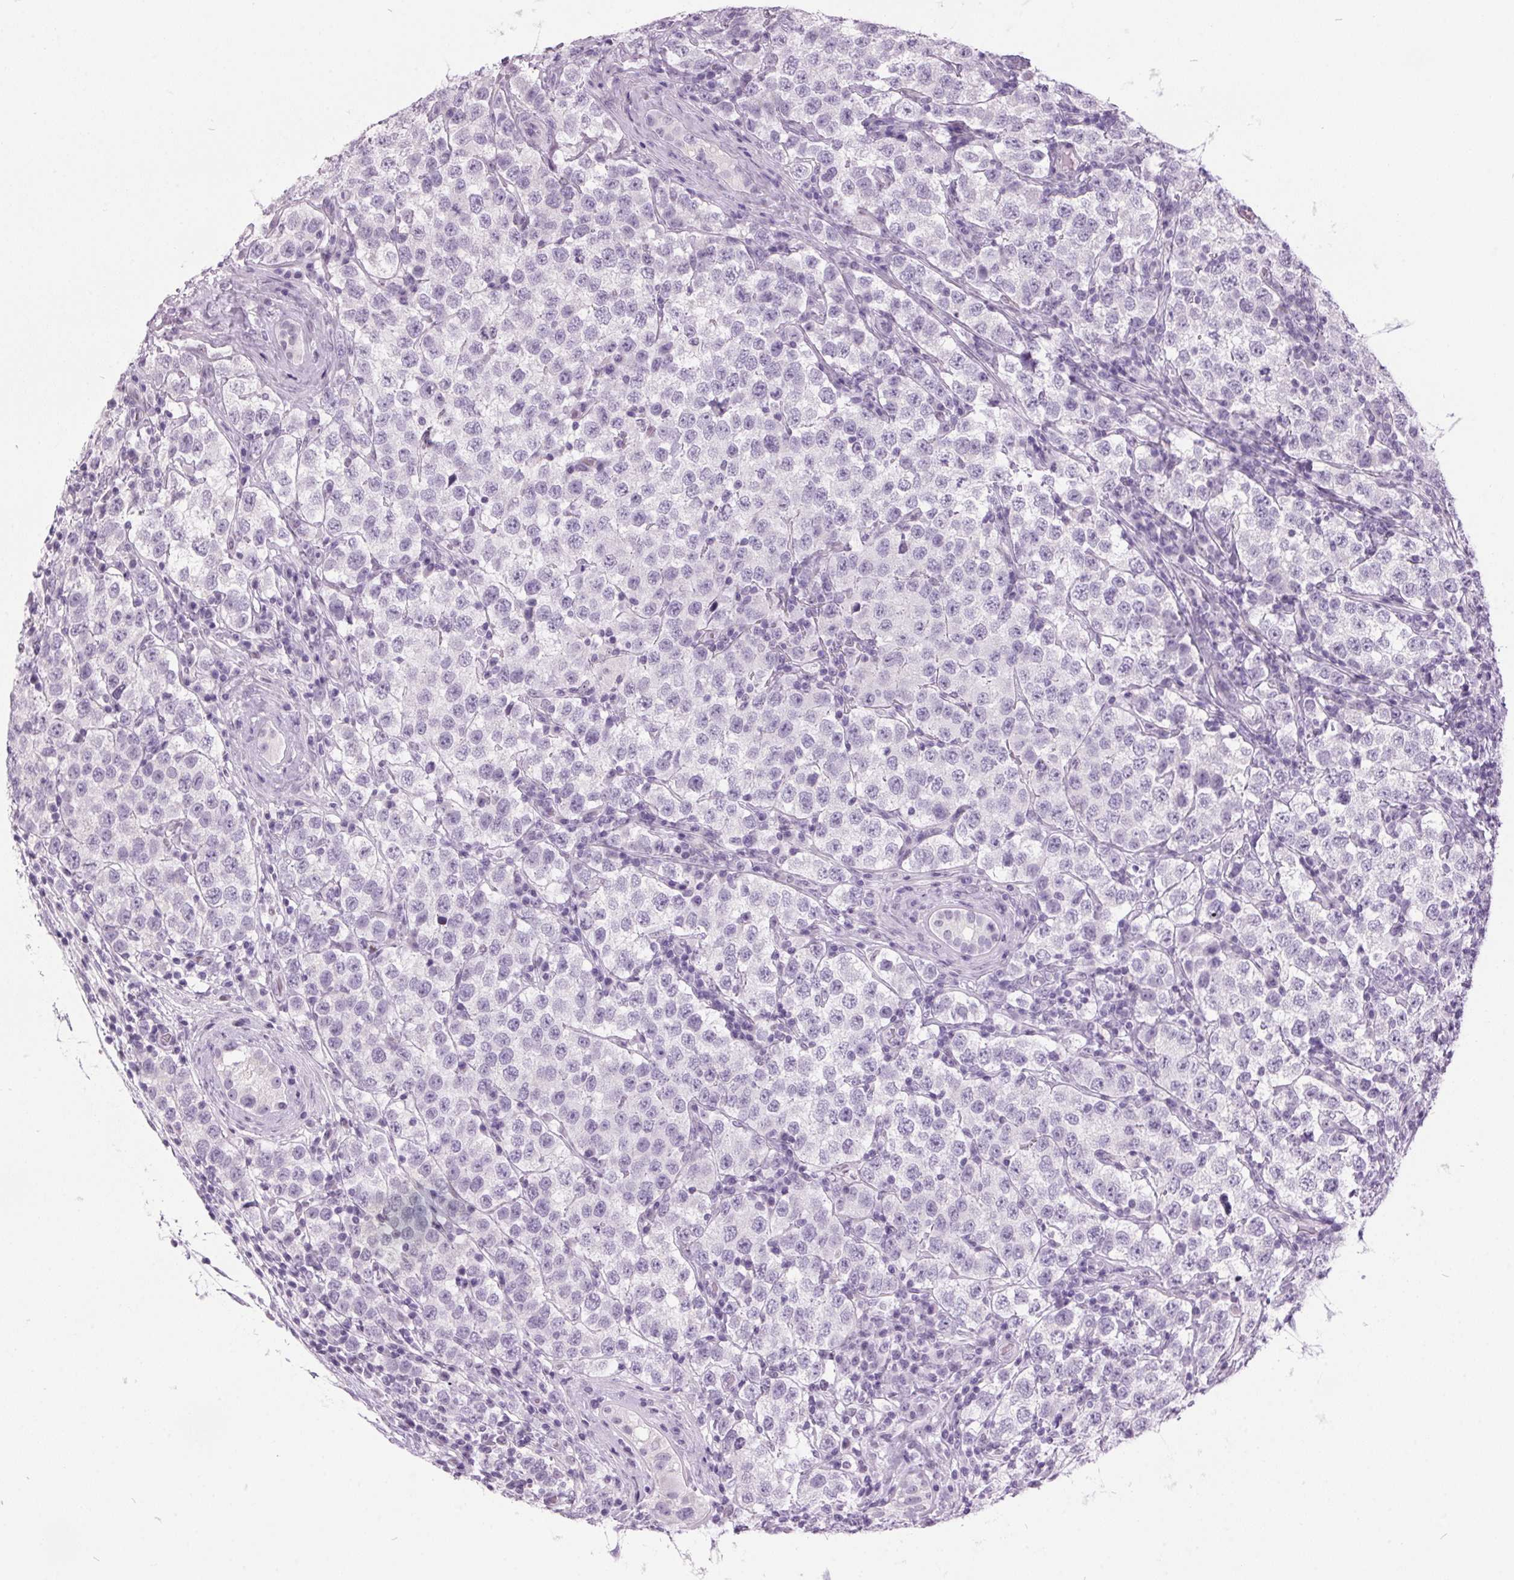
{"staining": {"intensity": "negative", "quantity": "none", "location": "none"}, "tissue": "testis cancer", "cell_type": "Tumor cells", "image_type": "cancer", "snomed": [{"axis": "morphology", "description": "Seminoma, NOS"}, {"axis": "topography", "description": "Testis"}], "caption": "Immunohistochemical staining of testis cancer displays no significant staining in tumor cells.", "gene": "ODAD2", "patient": {"sex": "male", "age": 34}}